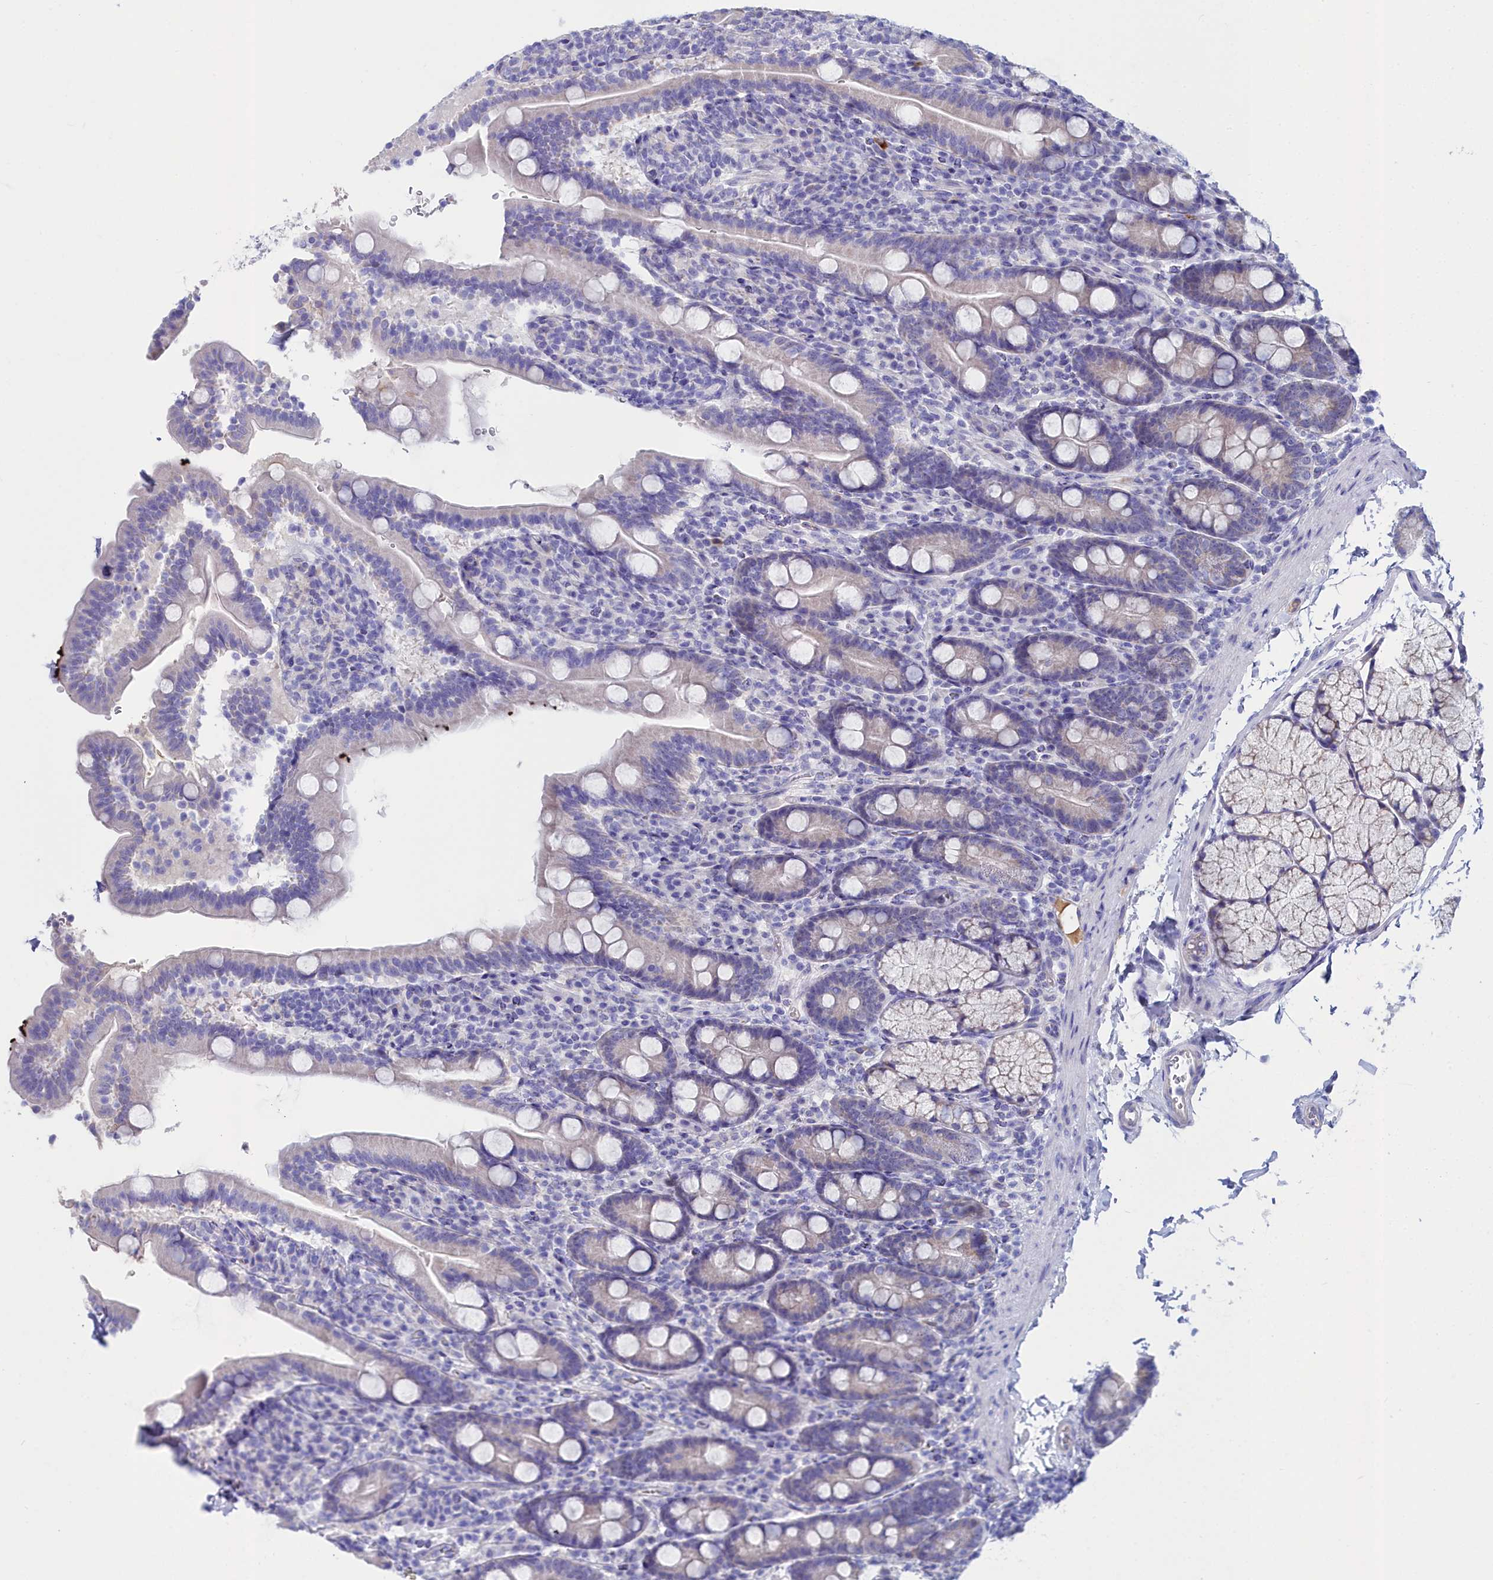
{"staining": {"intensity": "negative", "quantity": "none", "location": "none"}, "tissue": "duodenum", "cell_type": "Glandular cells", "image_type": "normal", "snomed": [{"axis": "morphology", "description": "Normal tissue, NOS"}, {"axis": "topography", "description": "Duodenum"}], "caption": "Immunohistochemistry (IHC) of benign human duodenum demonstrates no expression in glandular cells. (DAB (3,3'-diaminobenzidine) IHC, high magnification).", "gene": "SLC49A3", "patient": {"sex": "male", "age": 35}}